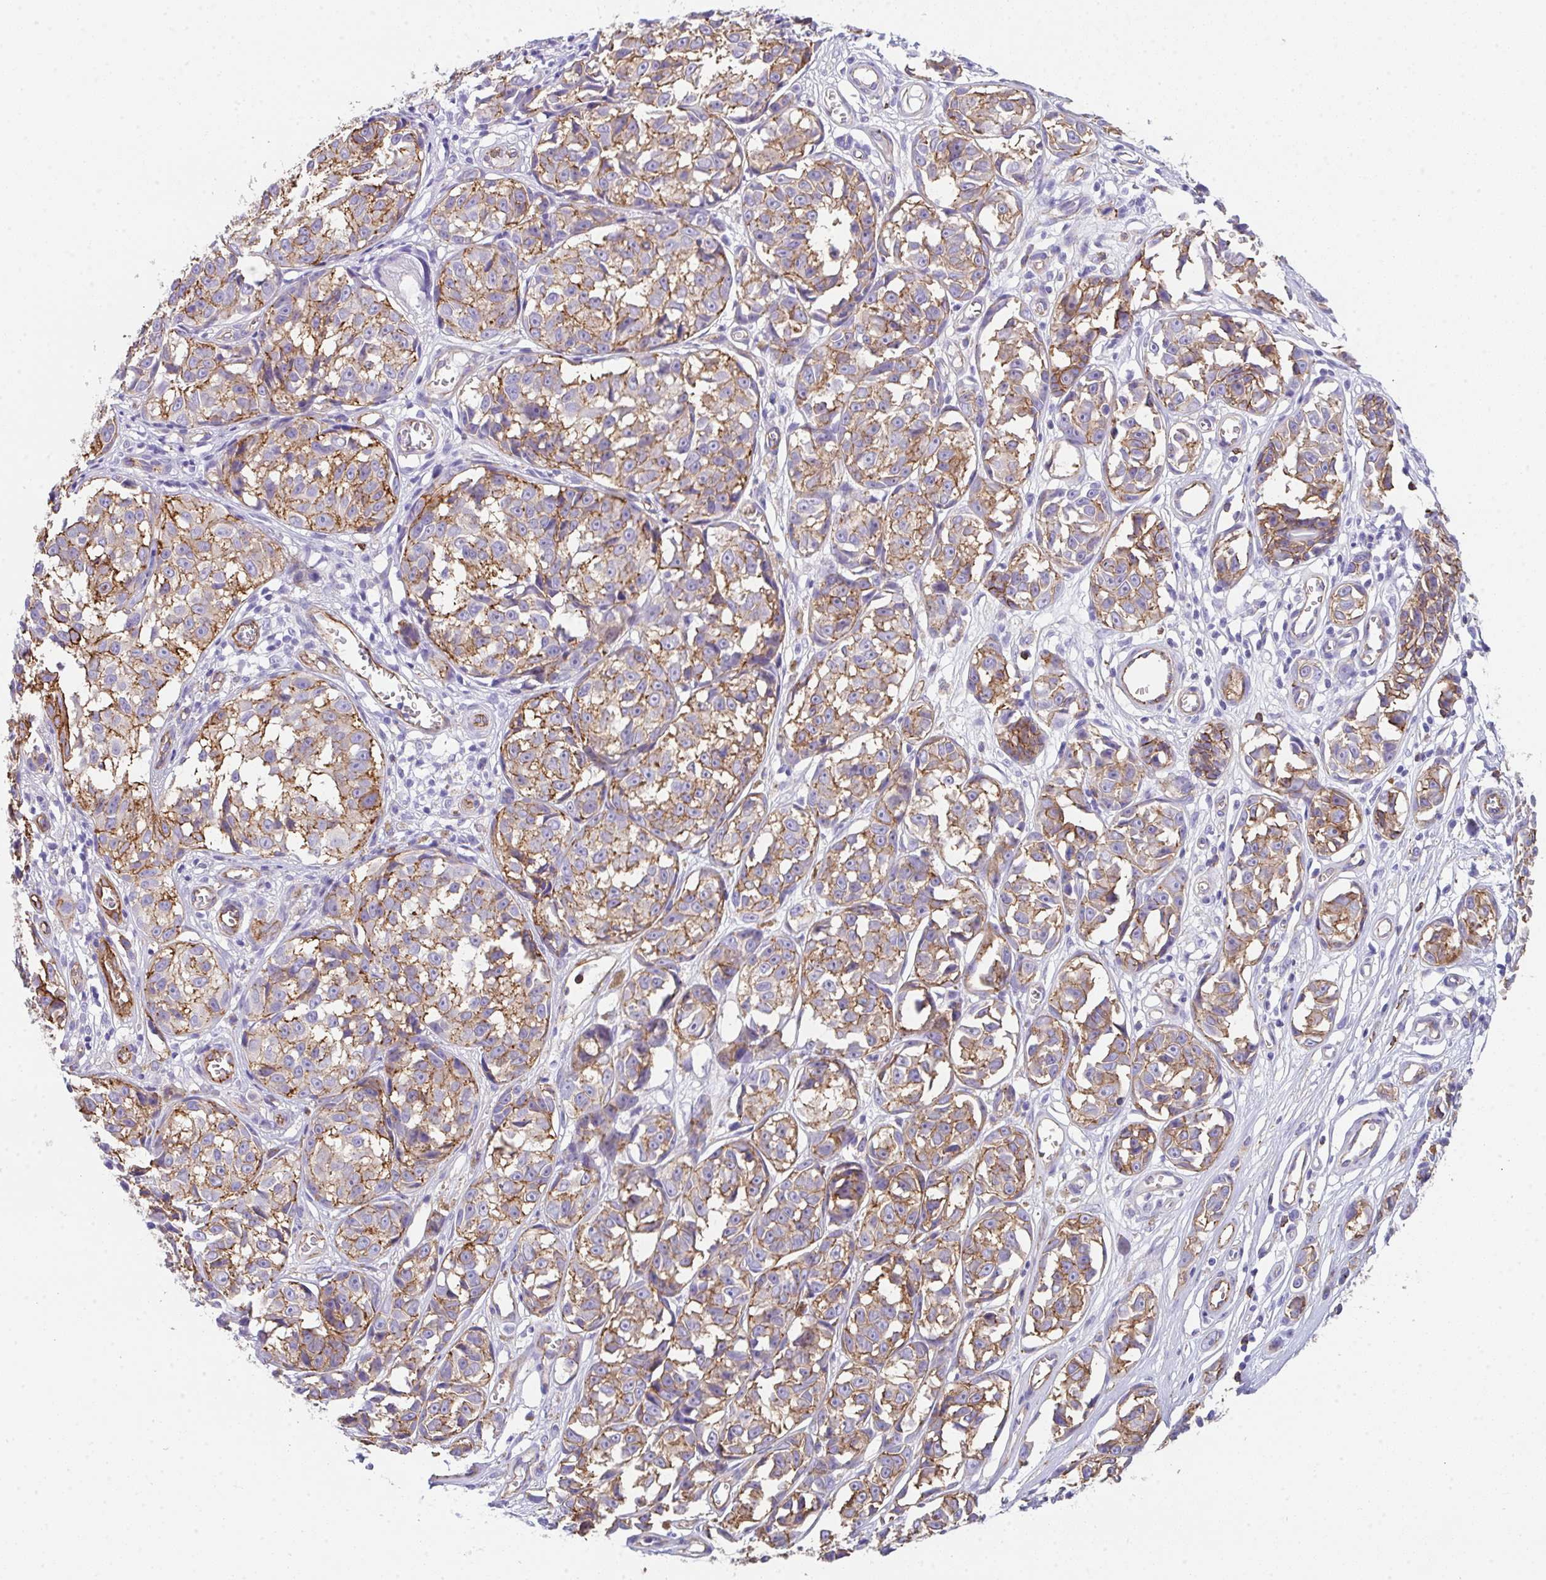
{"staining": {"intensity": "moderate", "quantity": ">75%", "location": "cytoplasmic/membranous"}, "tissue": "melanoma", "cell_type": "Tumor cells", "image_type": "cancer", "snomed": [{"axis": "morphology", "description": "Malignant melanoma, NOS"}, {"axis": "topography", "description": "Skin"}], "caption": "A medium amount of moderate cytoplasmic/membranous expression is appreciated in approximately >75% of tumor cells in malignant melanoma tissue.", "gene": "DBN1", "patient": {"sex": "male", "age": 73}}